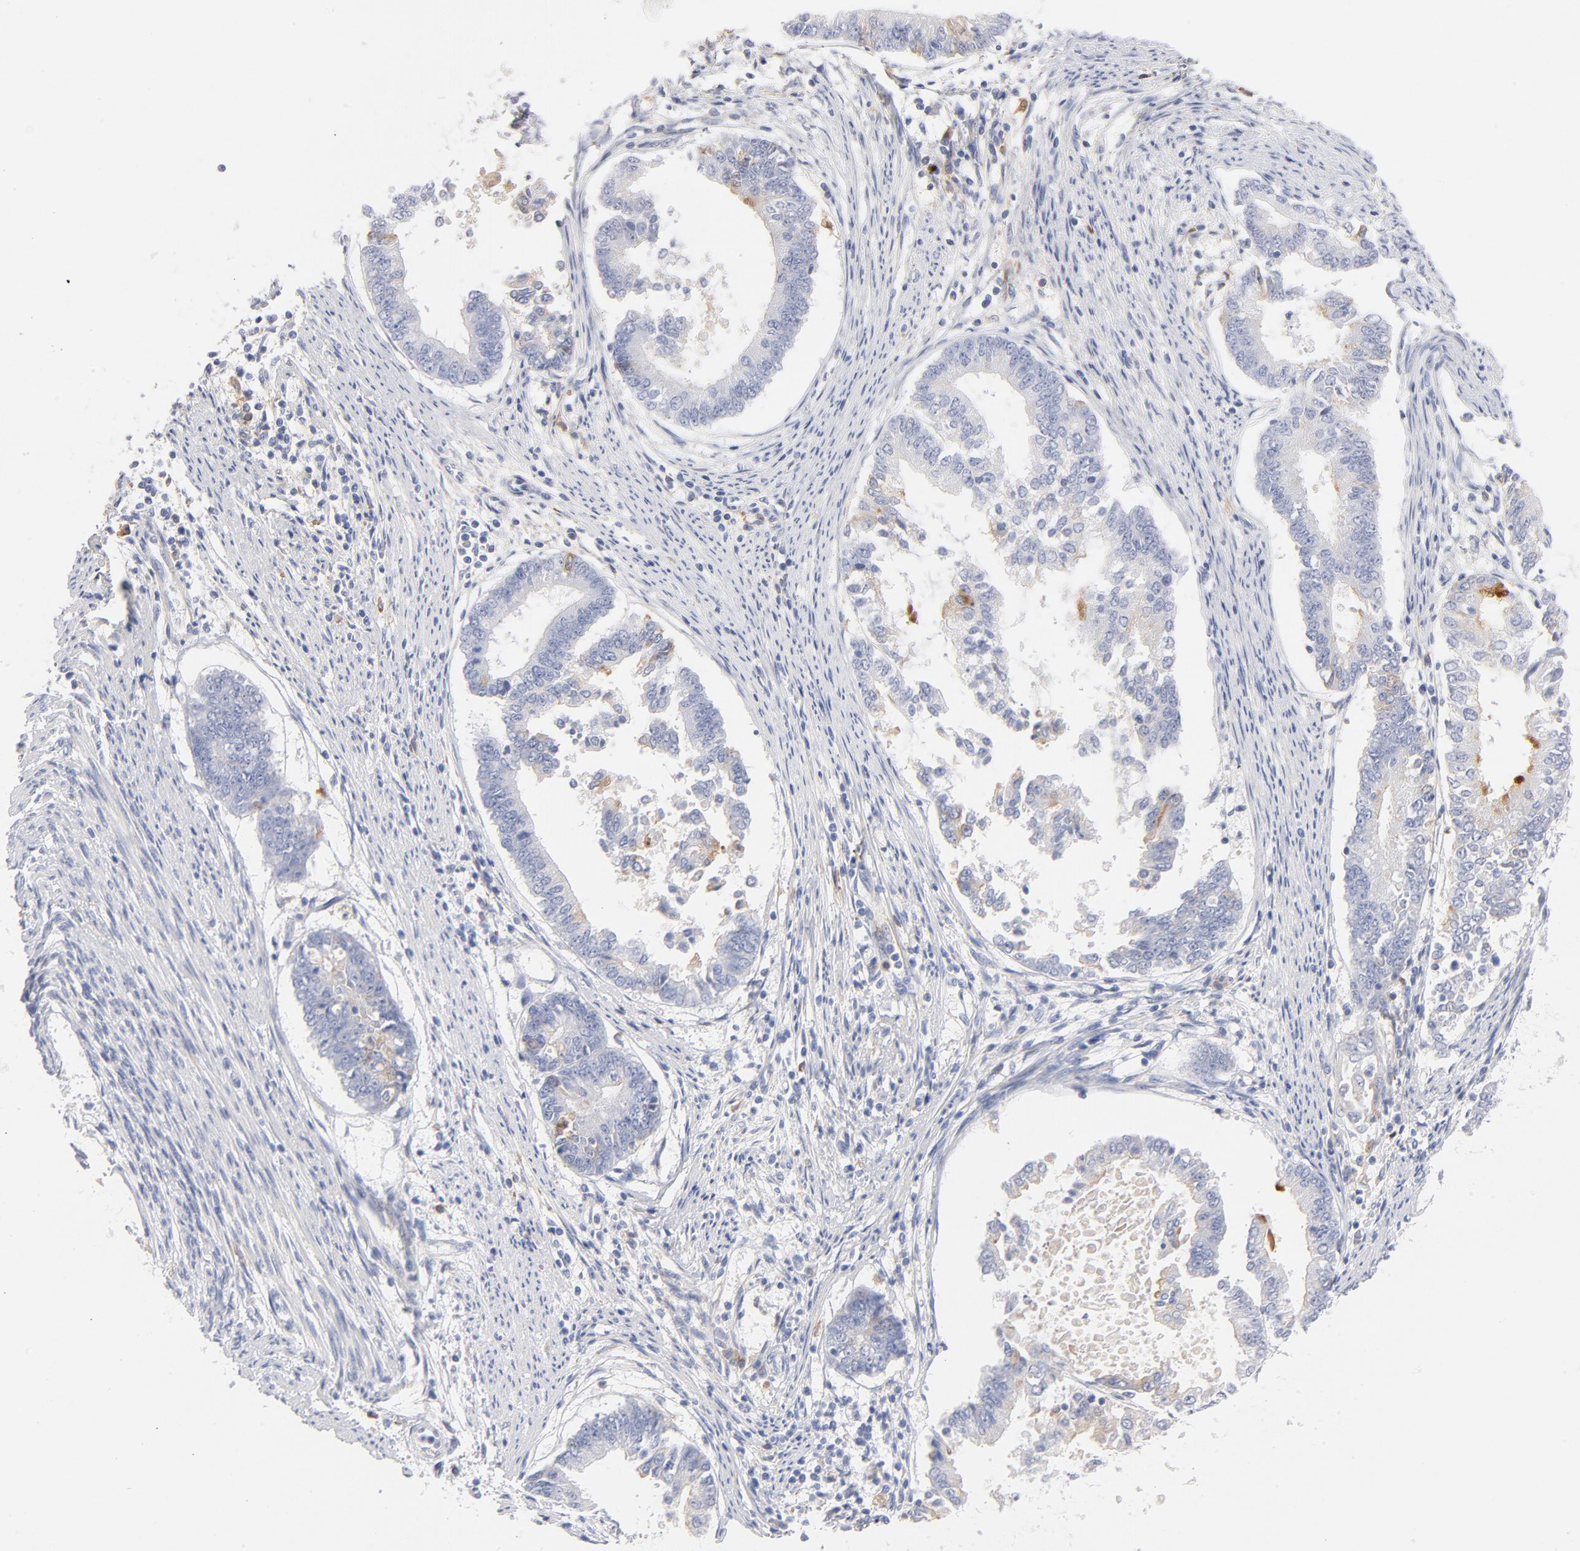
{"staining": {"intensity": "moderate", "quantity": "<25%", "location": "cytoplasmic/membranous"}, "tissue": "endometrial cancer", "cell_type": "Tumor cells", "image_type": "cancer", "snomed": [{"axis": "morphology", "description": "Adenocarcinoma, NOS"}, {"axis": "topography", "description": "Endometrium"}], "caption": "About <25% of tumor cells in human endometrial cancer (adenocarcinoma) show moderate cytoplasmic/membranous protein positivity as visualized by brown immunohistochemical staining.", "gene": "C3", "patient": {"sex": "female", "age": 63}}